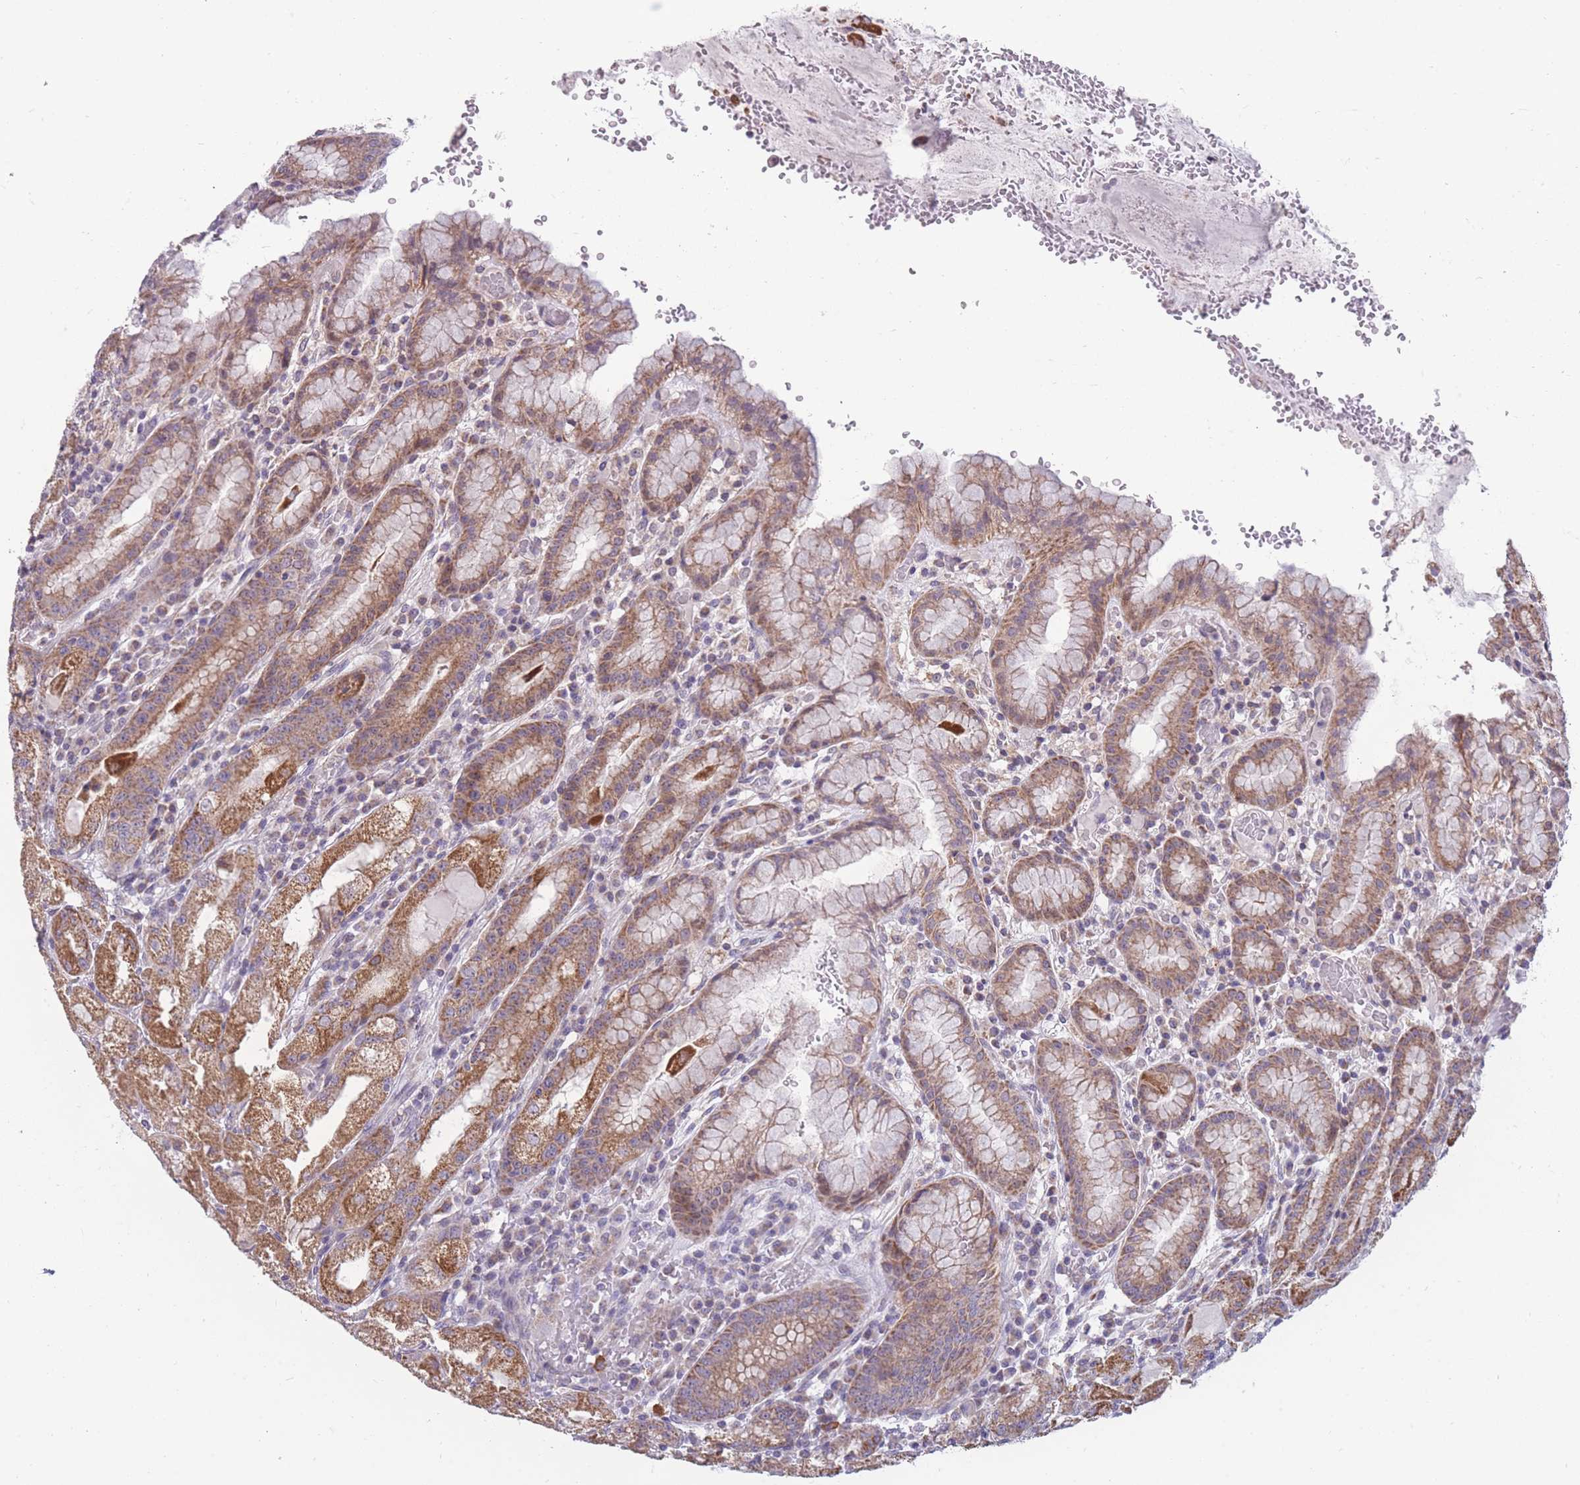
{"staining": {"intensity": "strong", "quantity": "25%-75%", "location": "cytoplasmic/membranous"}, "tissue": "stomach", "cell_type": "Glandular cells", "image_type": "normal", "snomed": [{"axis": "morphology", "description": "Normal tissue, NOS"}, {"axis": "topography", "description": "Stomach, upper"}], "caption": "Immunohistochemical staining of benign human stomach demonstrates high levels of strong cytoplasmic/membranous positivity in approximately 25%-75% of glandular cells.", "gene": "MRPS18C", "patient": {"sex": "male", "age": 52}}